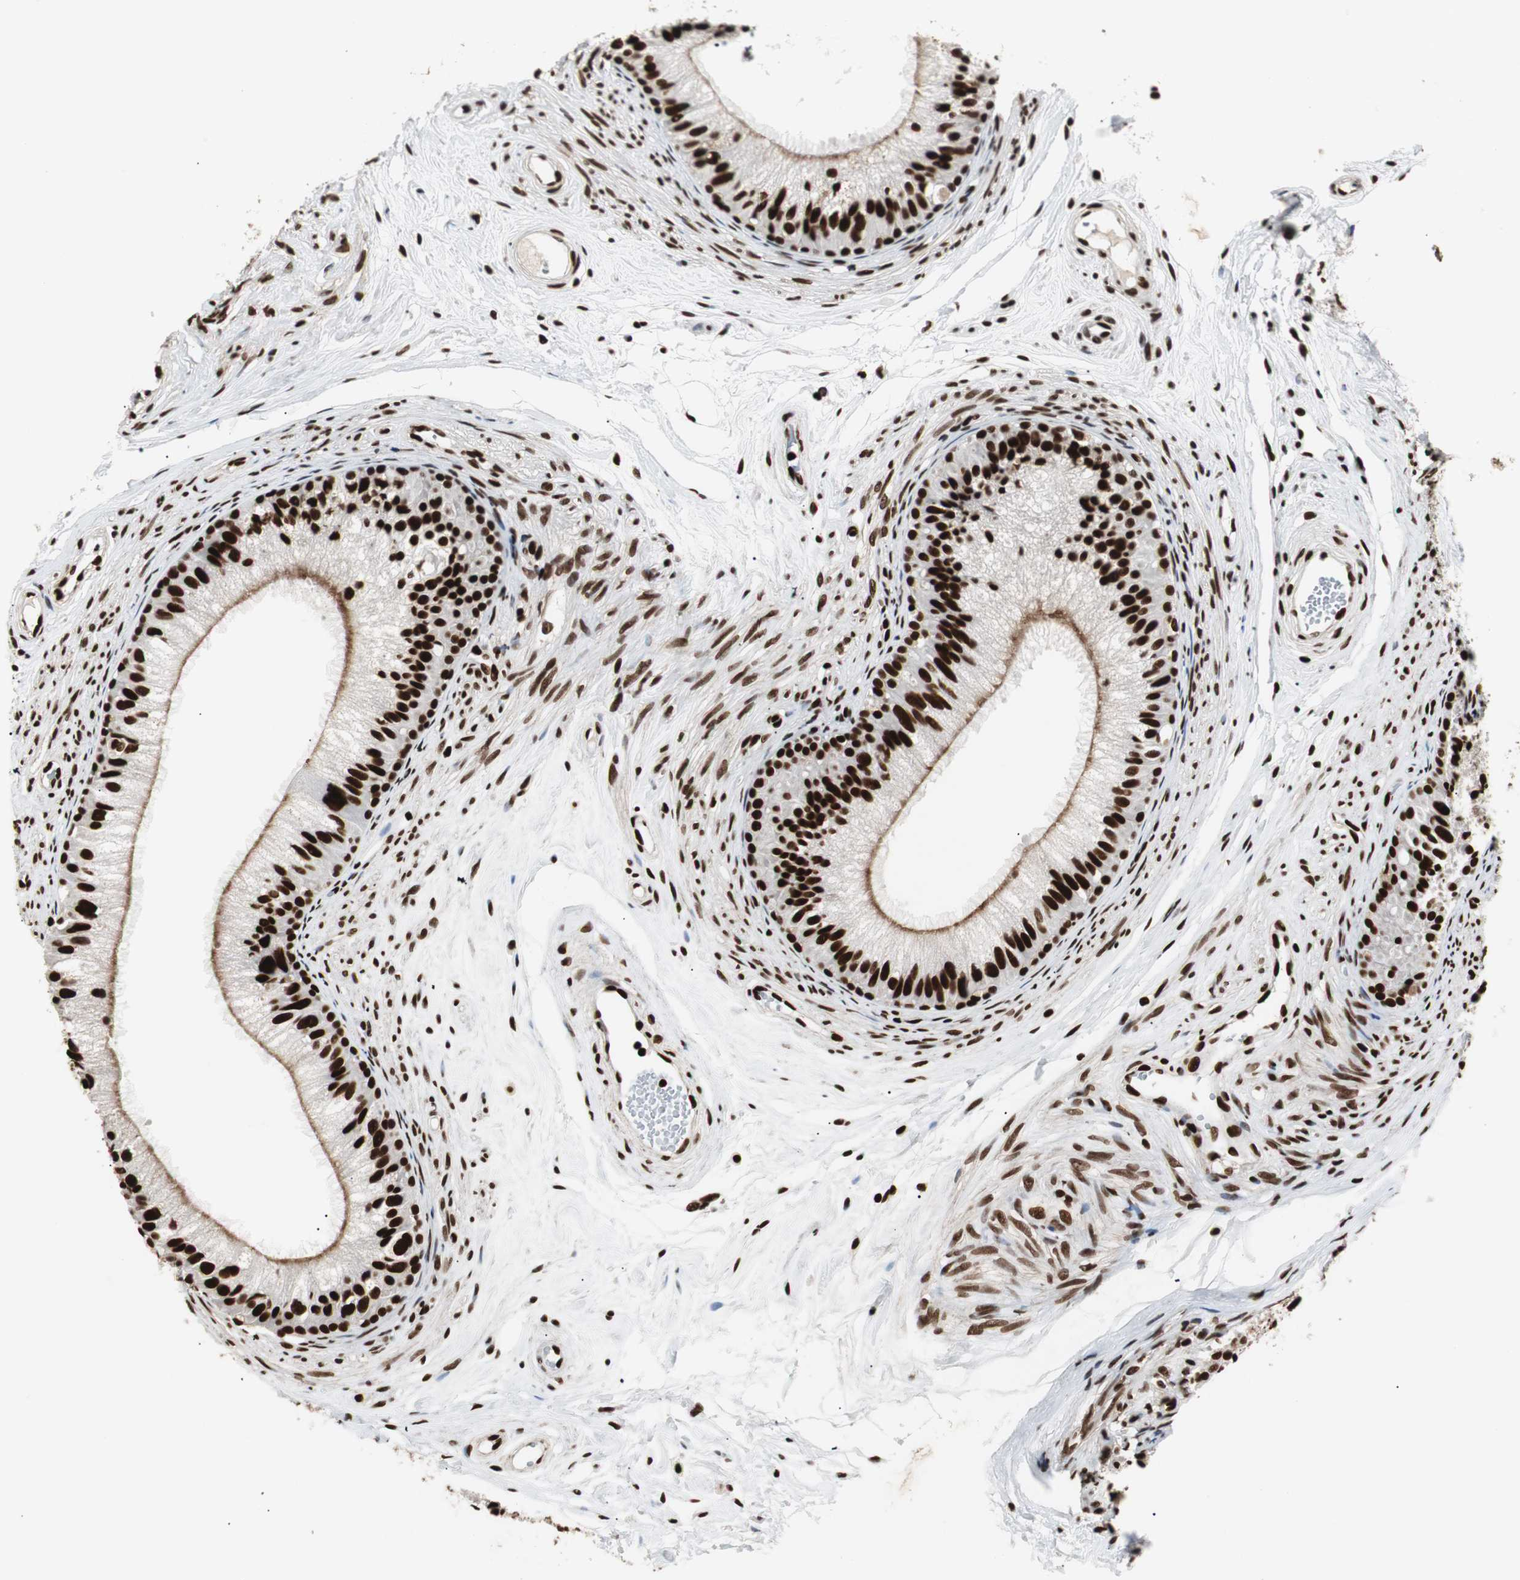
{"staining": {"intensity": "strong", "quantity": ">75%", "location": "nuclear"}, "tissue": "epididymis", "cell_type": "Glandular cells", "image_type": "normal", "snomed": [{"axis": "morphology", "description": "Normal tissue, NOS"}, {"axis": "topography", "description": "Epididymis"}], "caption": "Immunohistochemical staining of unremarkable epididymis demonstrates high levels of strong nuclear staining in approximately >75% of glandular cells. Nuclei are stained in blue.", "gene": "MTA2", "patient": {"sex": "male", "age": 56}}